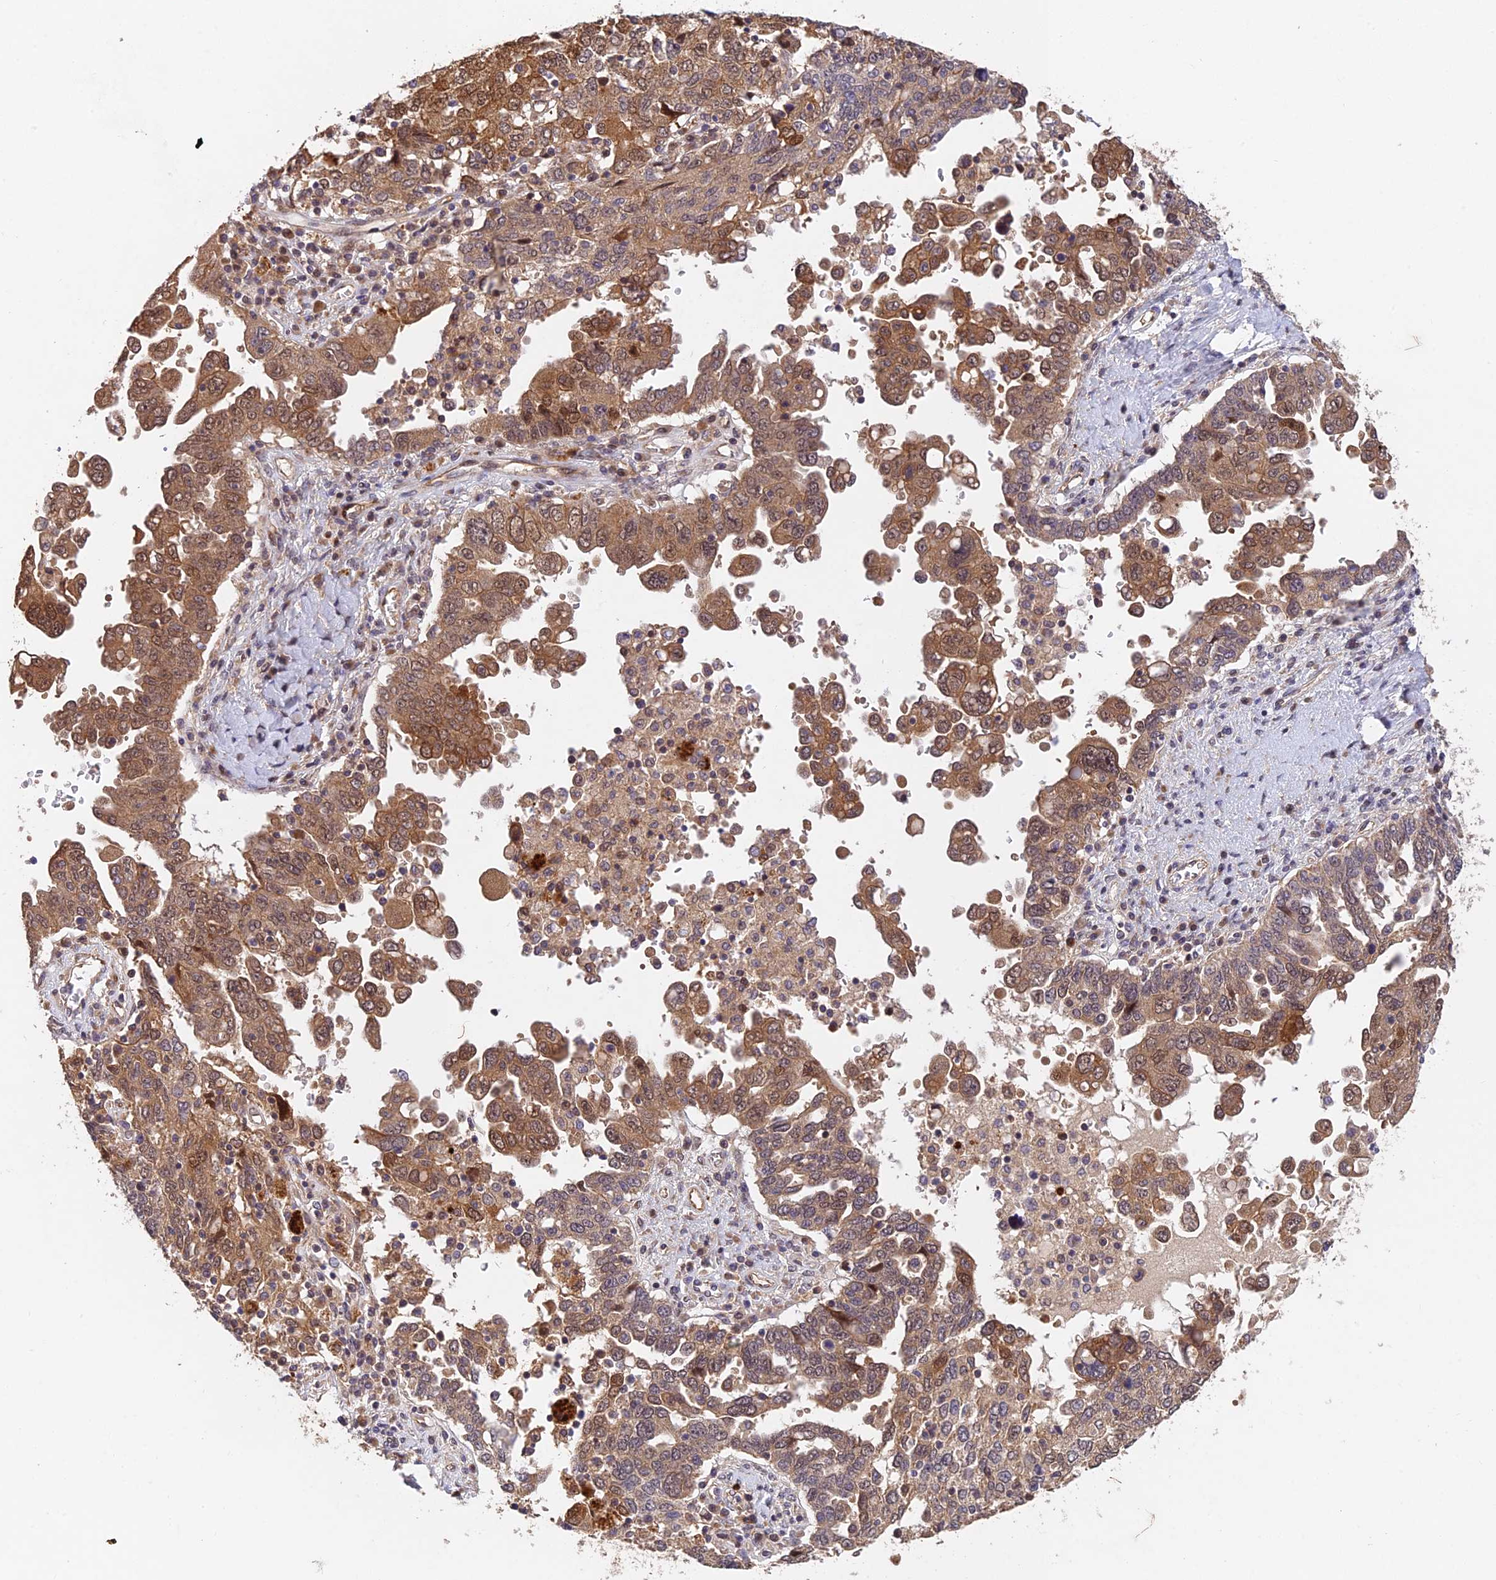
{"staining": {"intensity": "moderate", "quantity": ">75%", "location": "cytoplasmic/membranous,nuclear"}, "tissue": "ovarian cancer", "cell_type": "Tumor cells", "image_type": "cancer", "snomed": [{"axis": "morphology", "description": "Carcinoma, endometroid"}, {"axis": "topography", "description": "Ovary"}], "caption": "High-power microscopy captured an immunohistochemistry (IHC) micrograph of endometroid carcinoma (ovarian), revealing moderate cytoplasmic/membranous and nuclear staining in about >75% of tumor cells. (DAB (3,3'-diaminobenzidine) IHC, brown staining for protein, blue staining for nuclei).", "gene": "NSMCE1", "patient": {"sex": "female", "age": 62}}